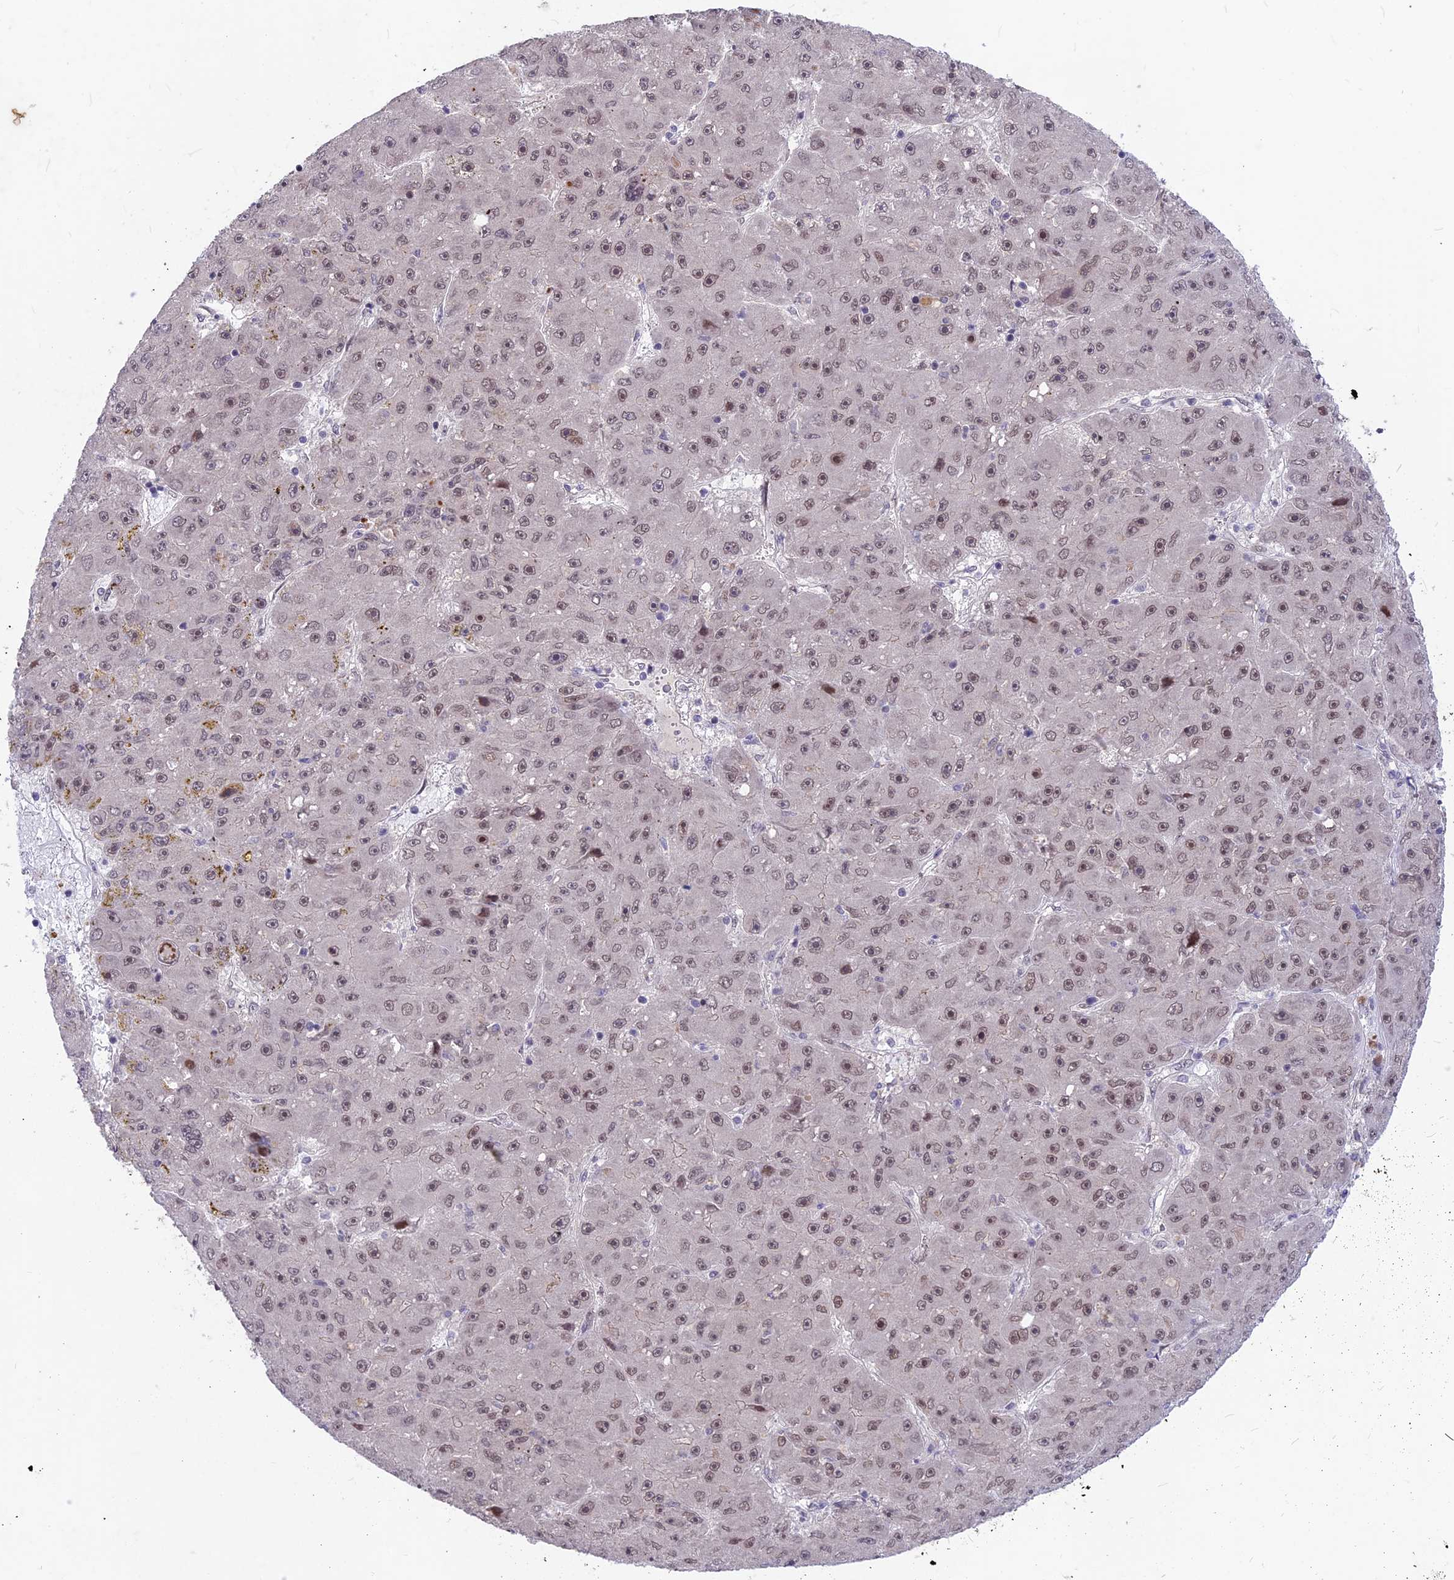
{"staining": {"intensity": "weak", "quantity": ">75%", "location": "nuclear"}, "tissue": "liver cancer", "cell_type": "Tumor cells", "image_type": "cancer", "snomed": [{"axis": "morphology", "description": "Carcinoma, Hepatocellular, NOS"}, {"axis": "topography", "description": "Liver"}], "caption": "A photomicrograph of hepatocellular carcinoma (liver) stained for a protein demonstrates weak nuclear brown staining in tumor cells. Nuclei are stained in blue.", "gene": "DIS3", "patient": {"sex": "male", "age": 67}}